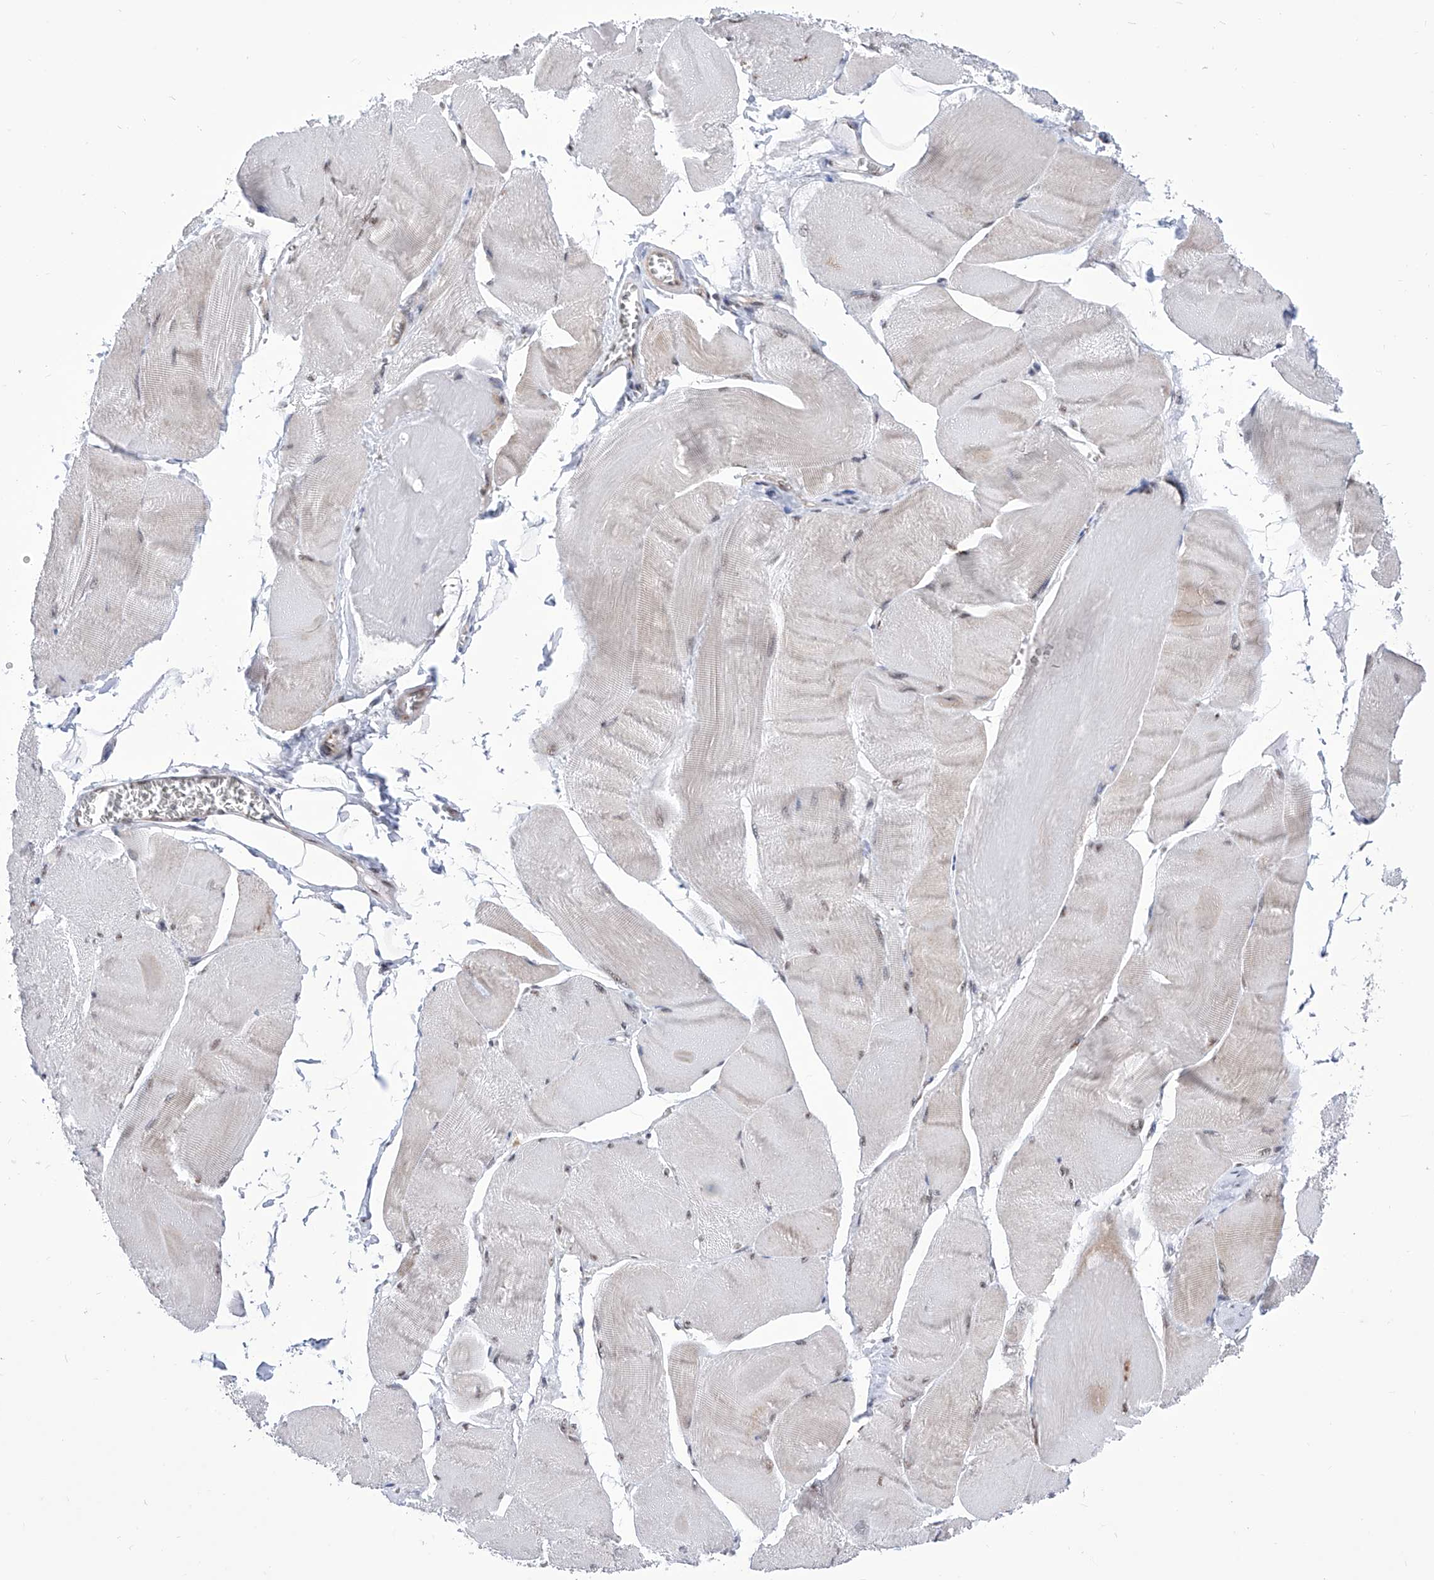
{"staining": {"intensity": "weak", "quantity": "25%-75%", "location": "nuclear"}, "tissue": "skeletal muscle", "cell_type": "Myocytes", "image_type": "normal", "snomed": [{"axis": "morphology", "description": "Normal tissue, NOS"}, {"axis": "morphology", "description": "Basal cell carcinoma"}, {"axis": "topography", "description": "Skeletal muscle"}], "caption": "An image of human skeletal muscle stained for a protein displays weak nuclear brown staining in myocytes. Nuclei are stained in blue.", "gene": "SART1", "patient": {"sex": "female", "age": 64}}